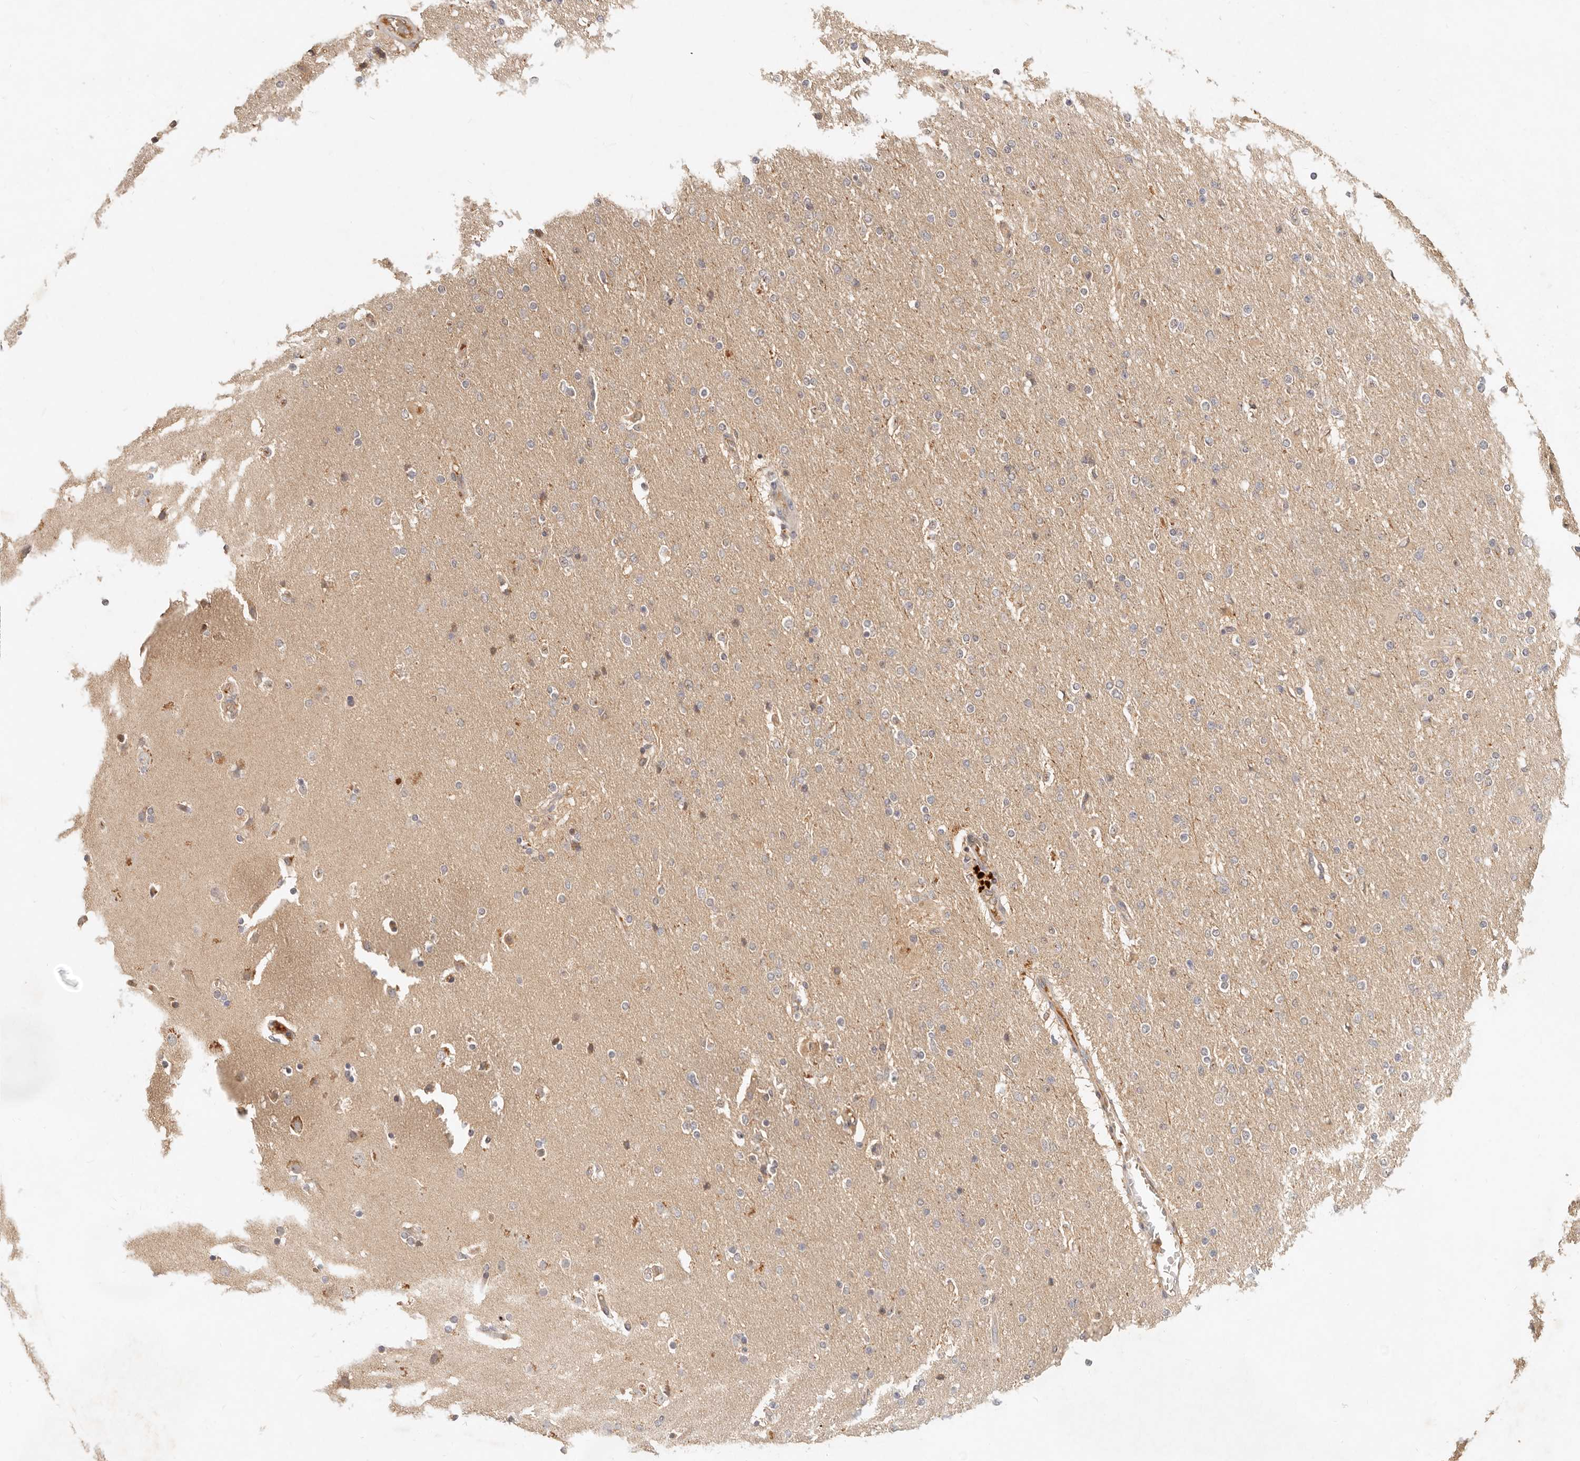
{"staining": {"intensity": "negative", "quantity": "none", "location": "none"}, "tissue": "glioma", "cell_type": "Tumor cells", "image_type": "cancer", "snomed": [{"axis": "morphology", "description": "Glioma, malignant, High grade"}, {"axis": "topography", "description": "Cerebral cortex"}], "caption": "A micrograph of human glioma is negative for staining in tumor cells.", "gene": "FREM2", "patient": {"sex": "female", "age": 36}}